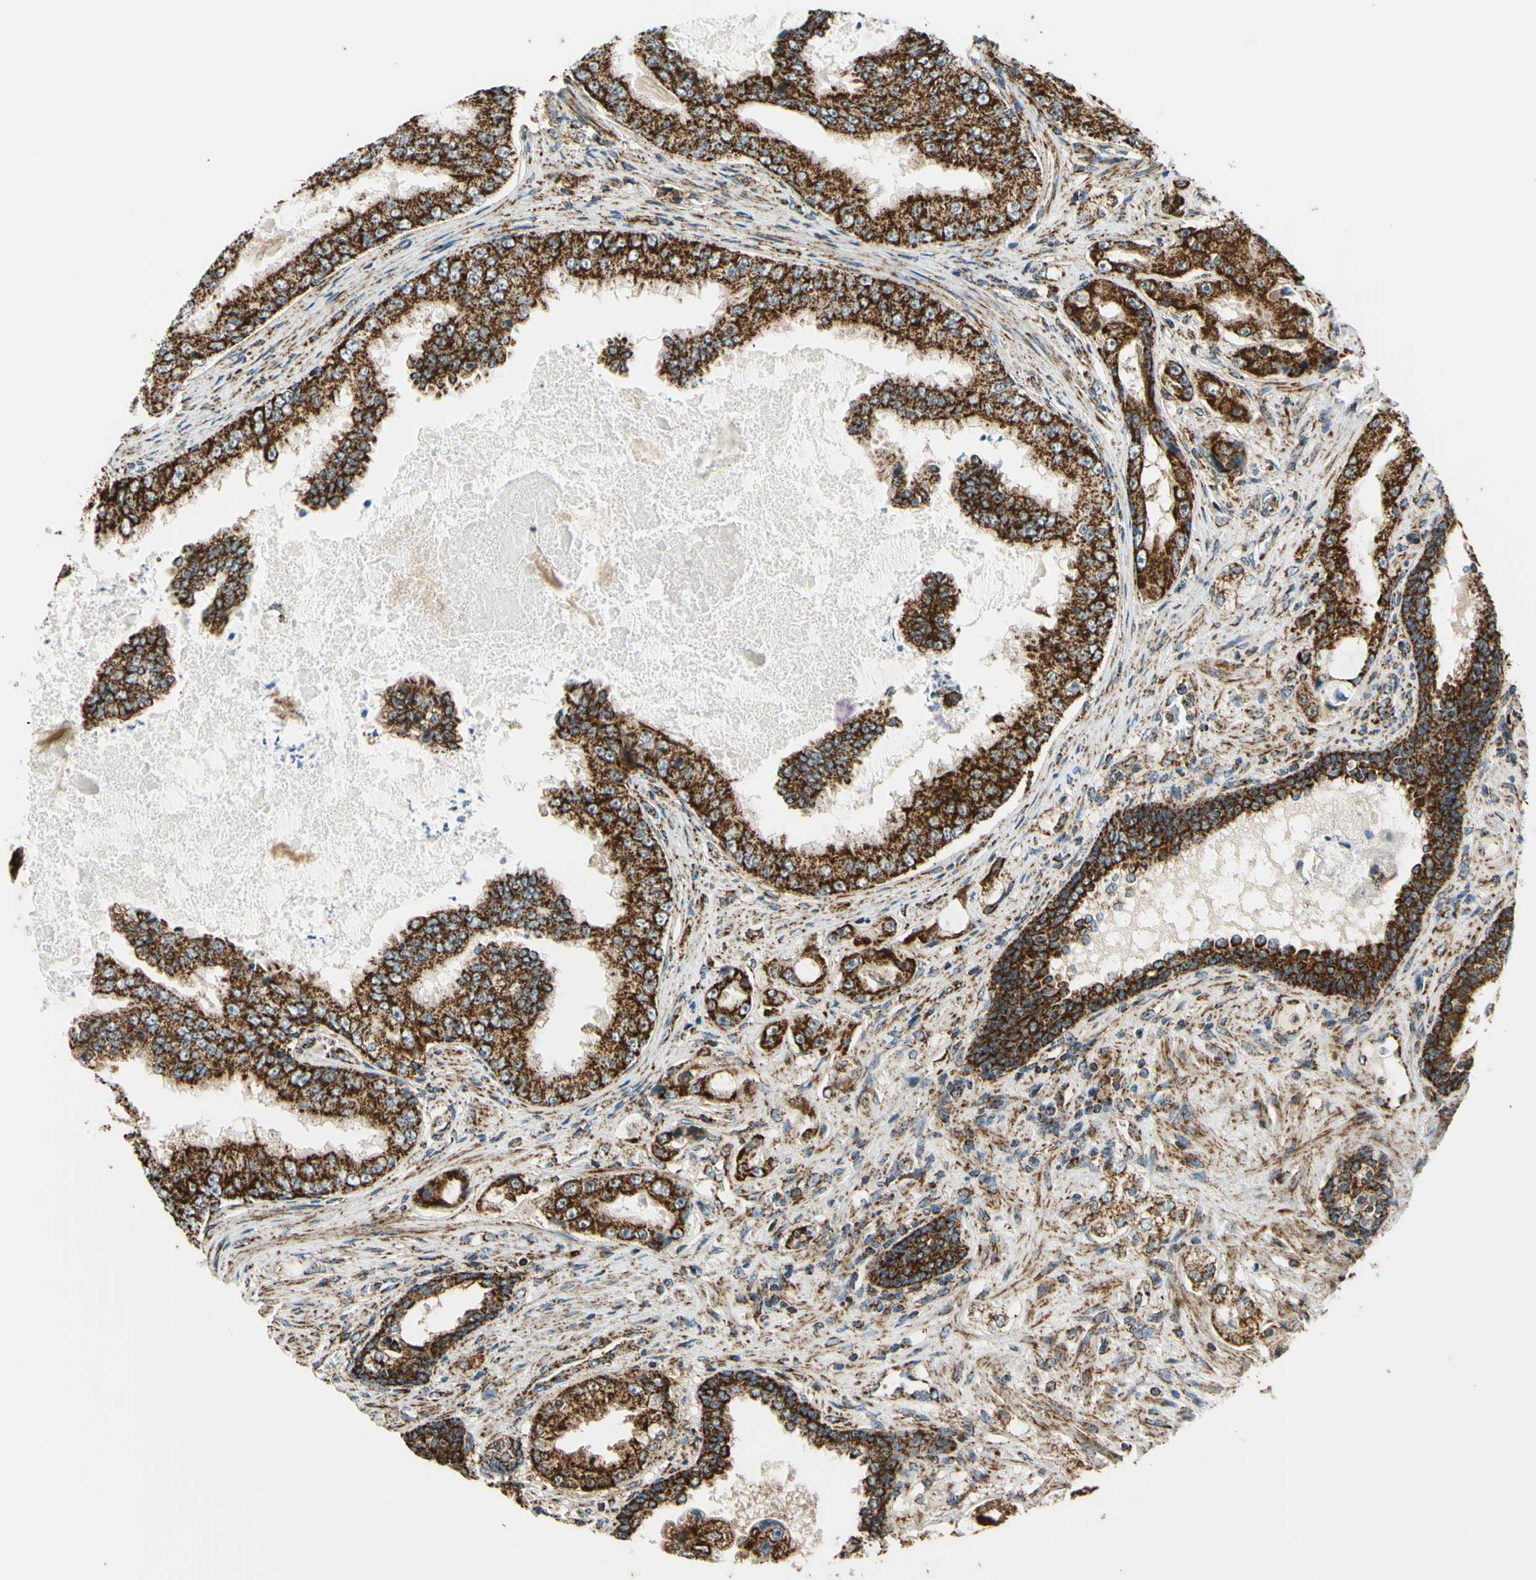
{"staining": {"intensity": "strong", "quantity": ">75%", "location": "cytoplasmic/membranous"}, "tissue": "prostate cancer", "cell_type": "Tumor cells", "image_type": "cancer", "snomed": [{"axis": "morphology", "description": "Adenocarcinoma, High grade"}, {"axis": "topography", "description": "Prostate"}], "caption": "High-power microscopy captured an immunohistochemistry image of adenocarcinoma (high-grade) (prostate), revealing strong cytoplasmic/membranous positivity in about >75% of tumor cells.", "gene": "MAVS", "patient": {"sex": "male", "age": 73}}